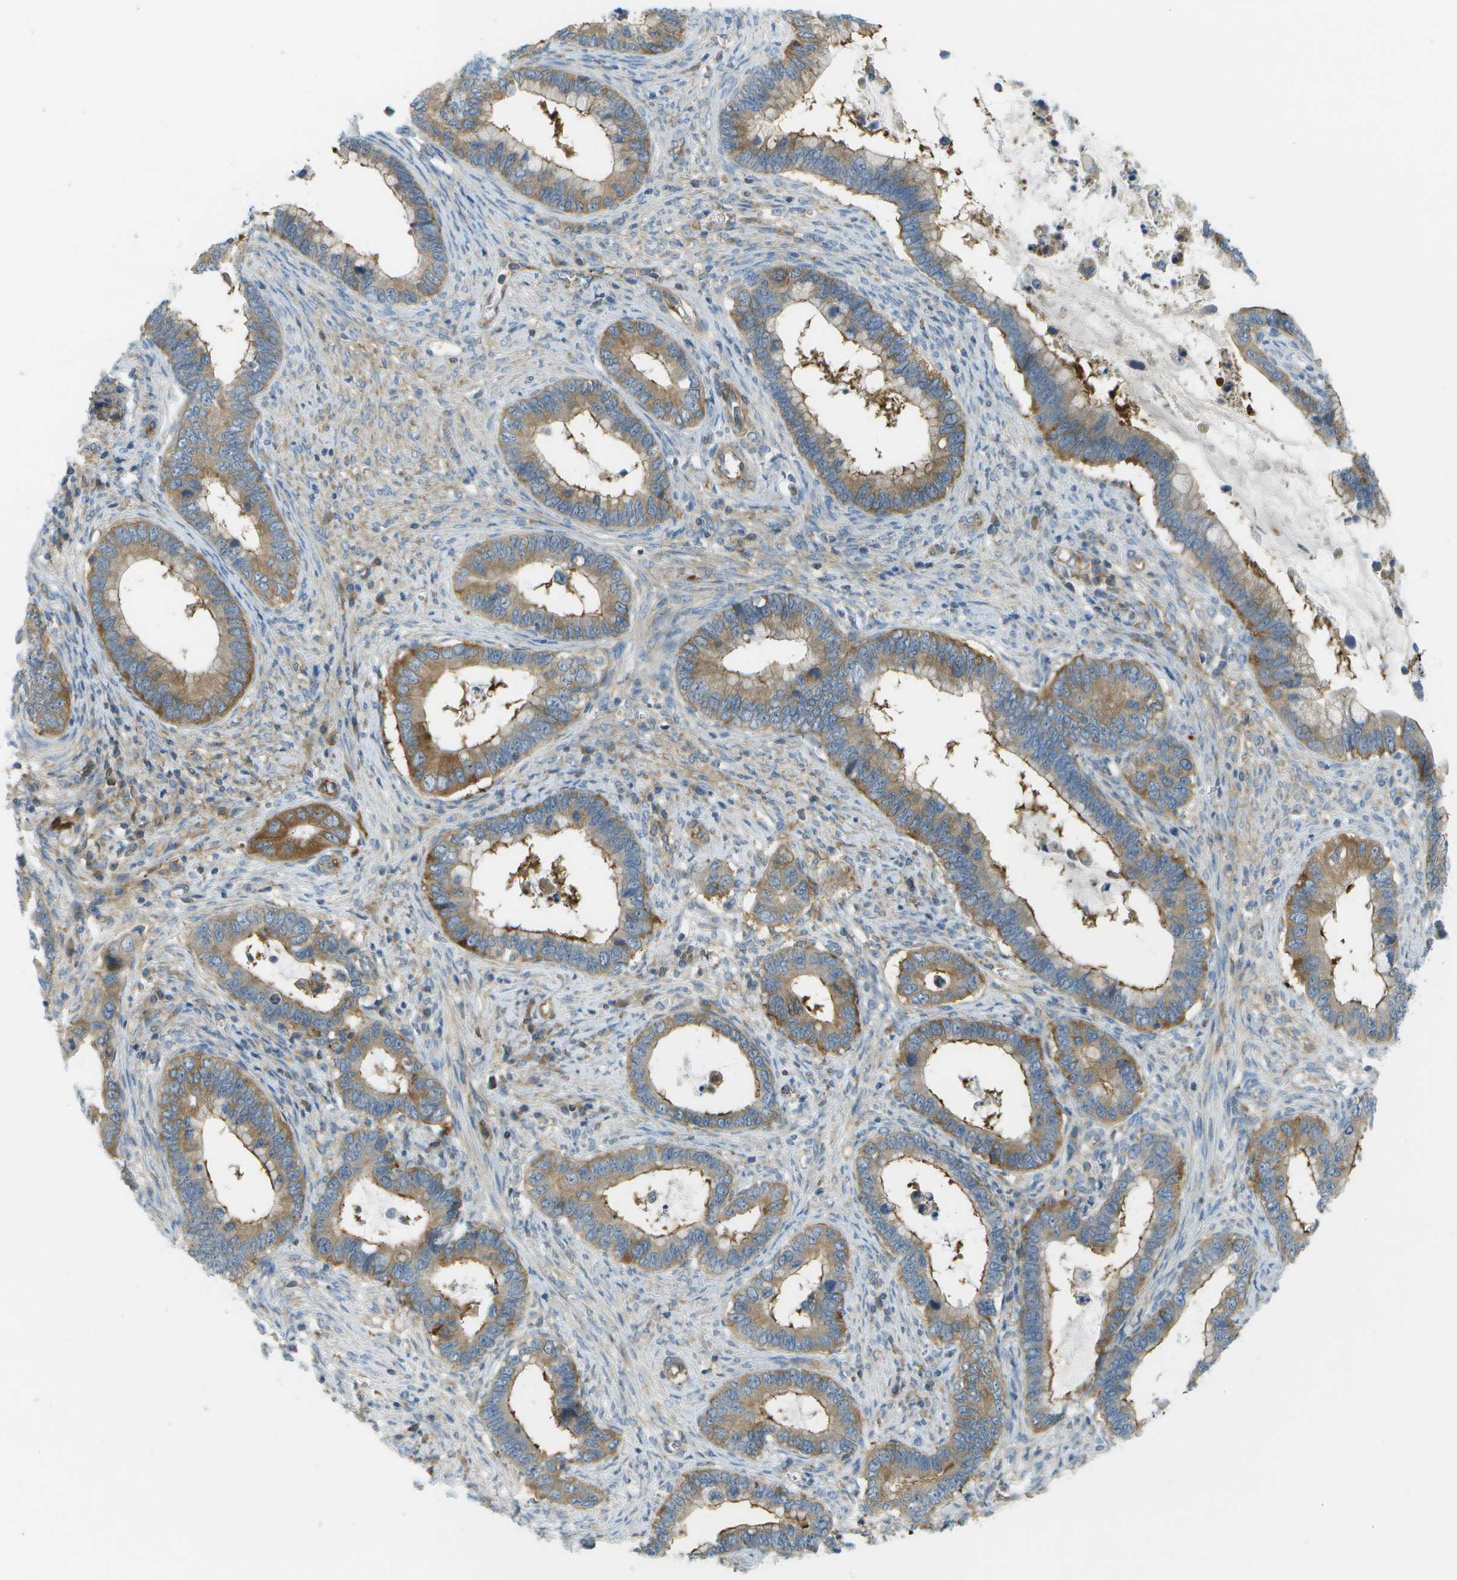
{"staining": {"intensity": "moderate", "quantity": ">75%", "location": "cytoplasmic/membranous"}, "tissue": "cervical cancer", "cell_type": "Tumor cells", "image_type": "cancer", "snomed": [{"axis": "morphology", "description": "Adenocarcinoma, NOS"}, {"axis": "topography", "description": "Cervix"}], "caption": "Brown immunohistochemical staining in human cervical cancer reveals moderate cytoplasmic/membranous expression in about >75% of tumor cells.", "gene": "WNK2", "patient": {"sex": "female", "age": 44}}